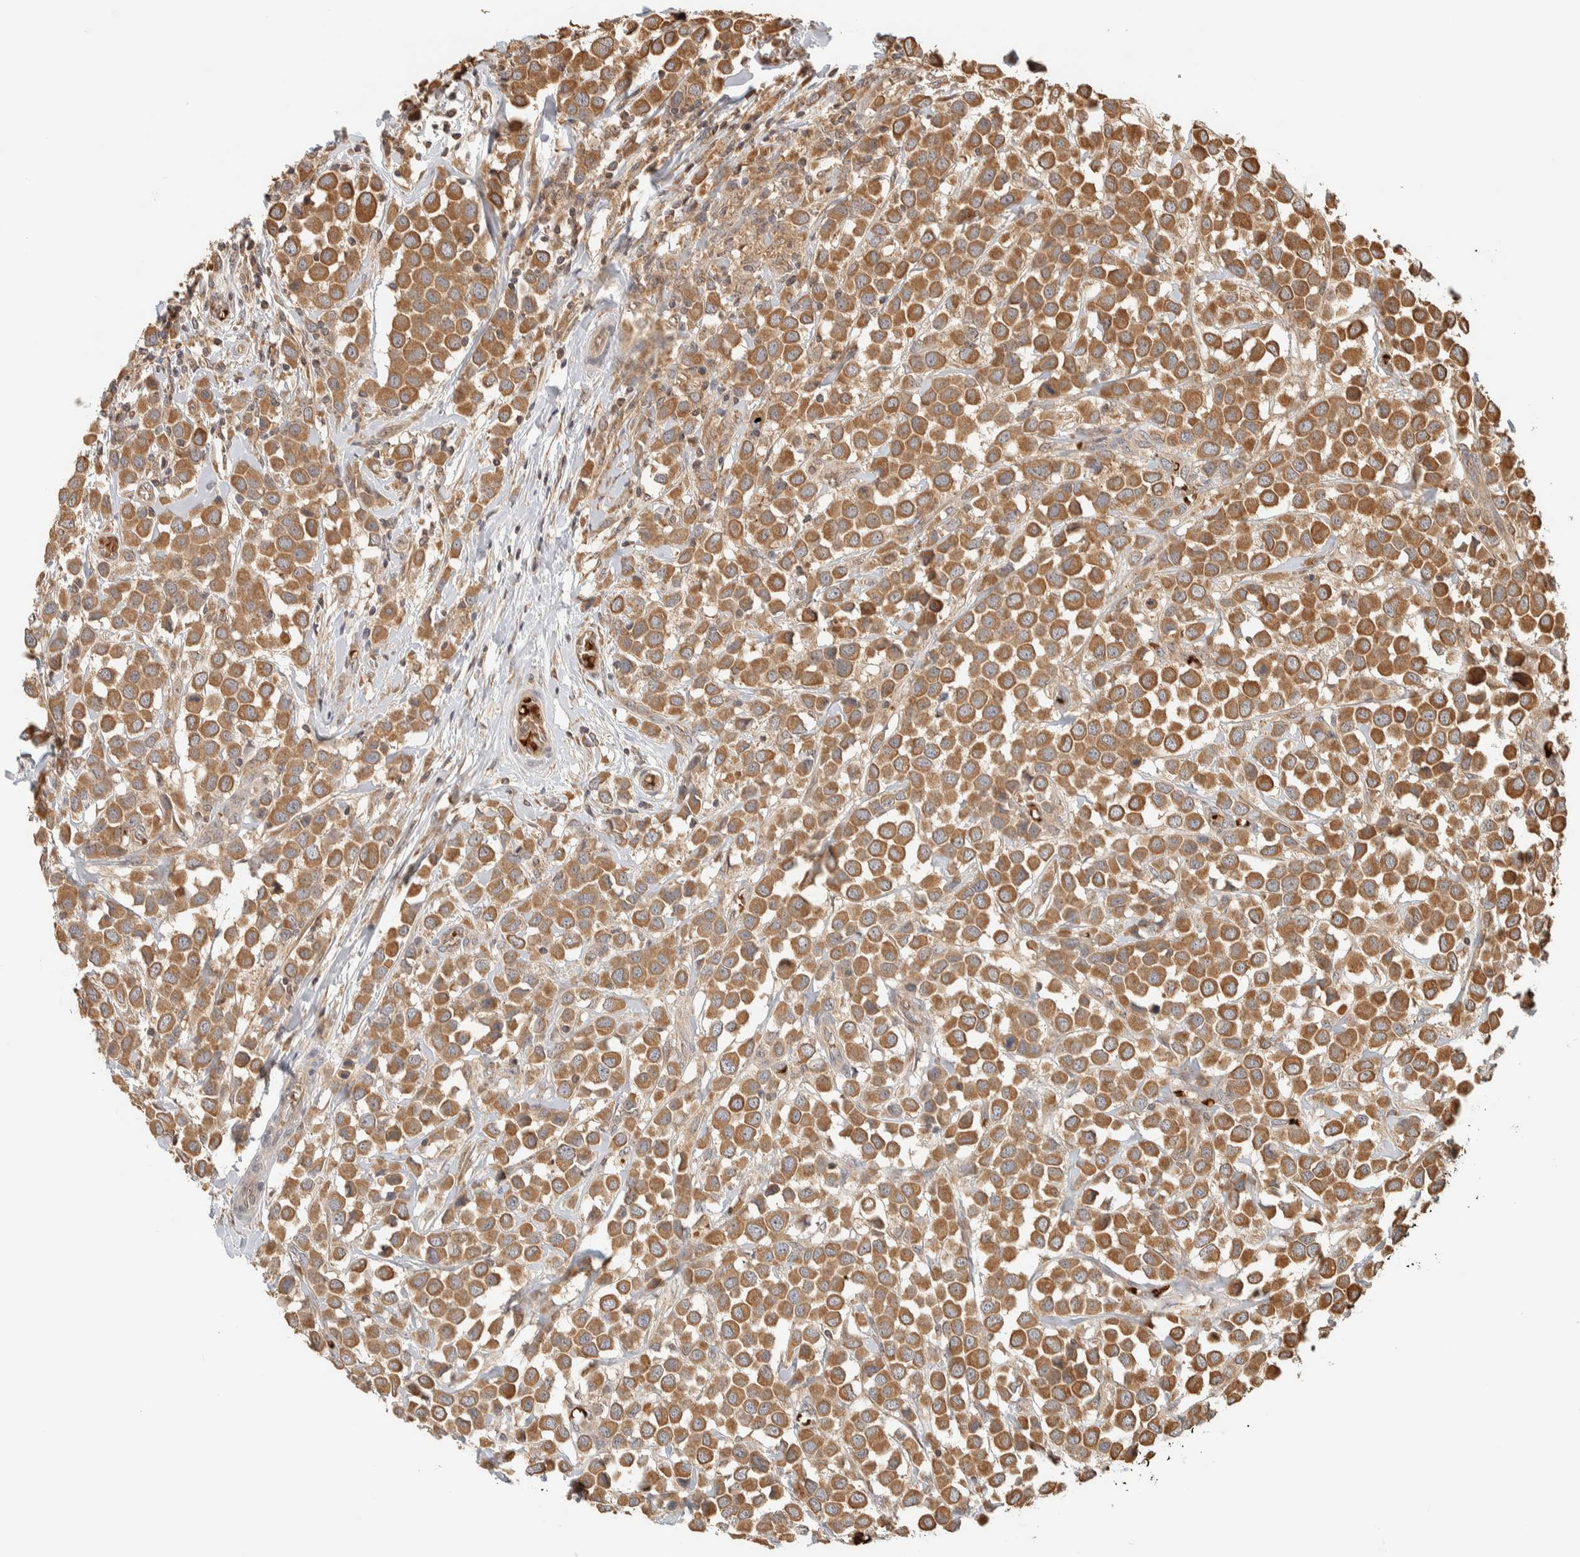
{"staining": {"intensity": "moderate", "quantity": ">75%", "location": "cytoplasmic/membranous"}, "tissue": "breast cancer", "cell_type": "Tumor cells", "image_type": "cancer", "snomed": [{"axis": "morphology", "description": "Duct carcinoma"}, {"axis": "topography", "description": "Breast"}], "caption": "IHC image of human breast cancer (infiltrating ductal carcinoma) stained for a protein (brown), which shows medium levels of moderate cytoplasmic/membranous positivity in about >75% of tumor cells.", "gene": "TTI2", "patient": {"sex": "female", "age": 61}}